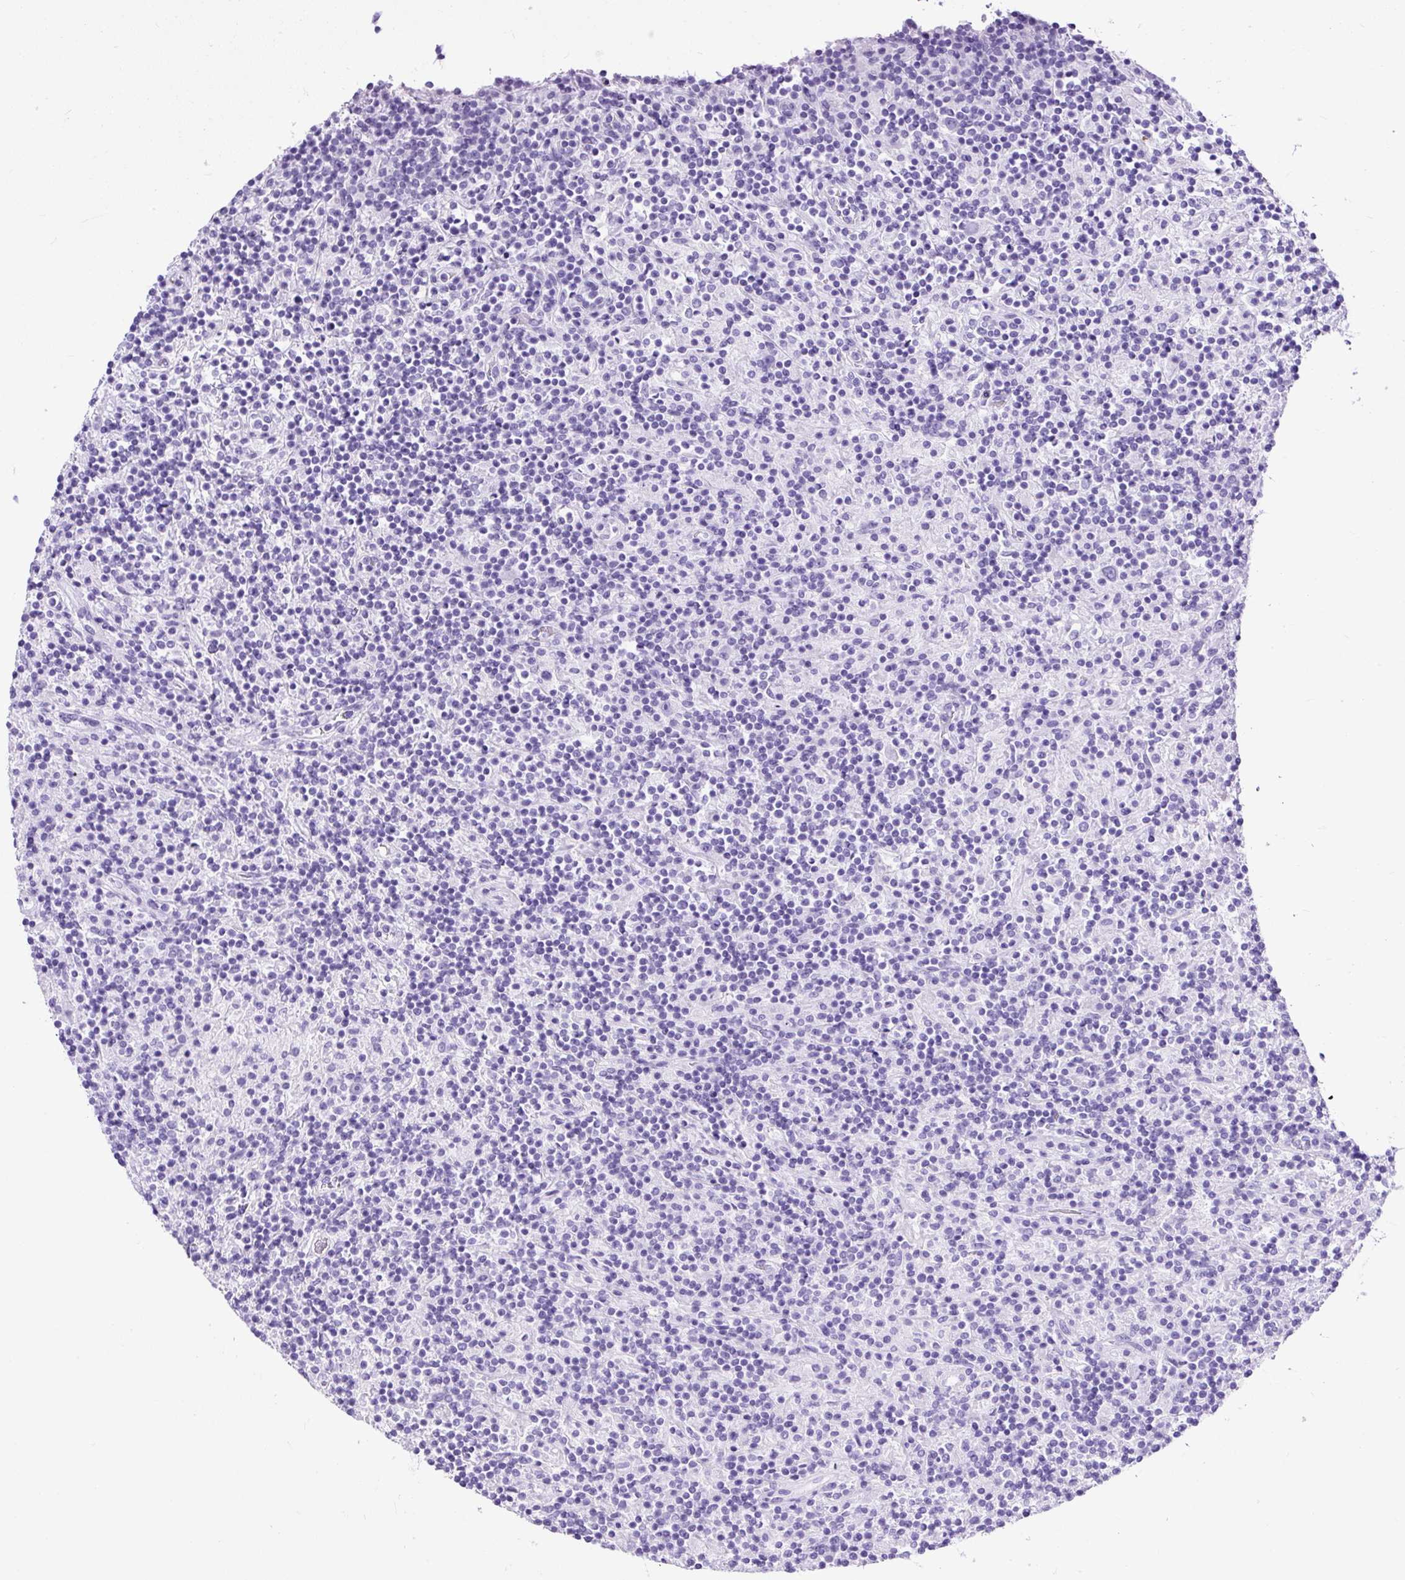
{"staining": {"intensity": "negative", "quantity": "none", "location": "none"}, "tissue": "lymphoma", "cell_type": "Tumor cells", "image_type": "cancer", "snomed": [{"axis": "morphology", "description": "Hodgkin's disease, NOS"}, {"axis": "topography", "description": "Lymph node"}], "caption": "IHC histopathology image of human Hodgkin's disease stained for a protein (brown), which exhibits no expression in tumor cells.", "gene": "CEL", "patient": {"sex": "male", "age": 70}}